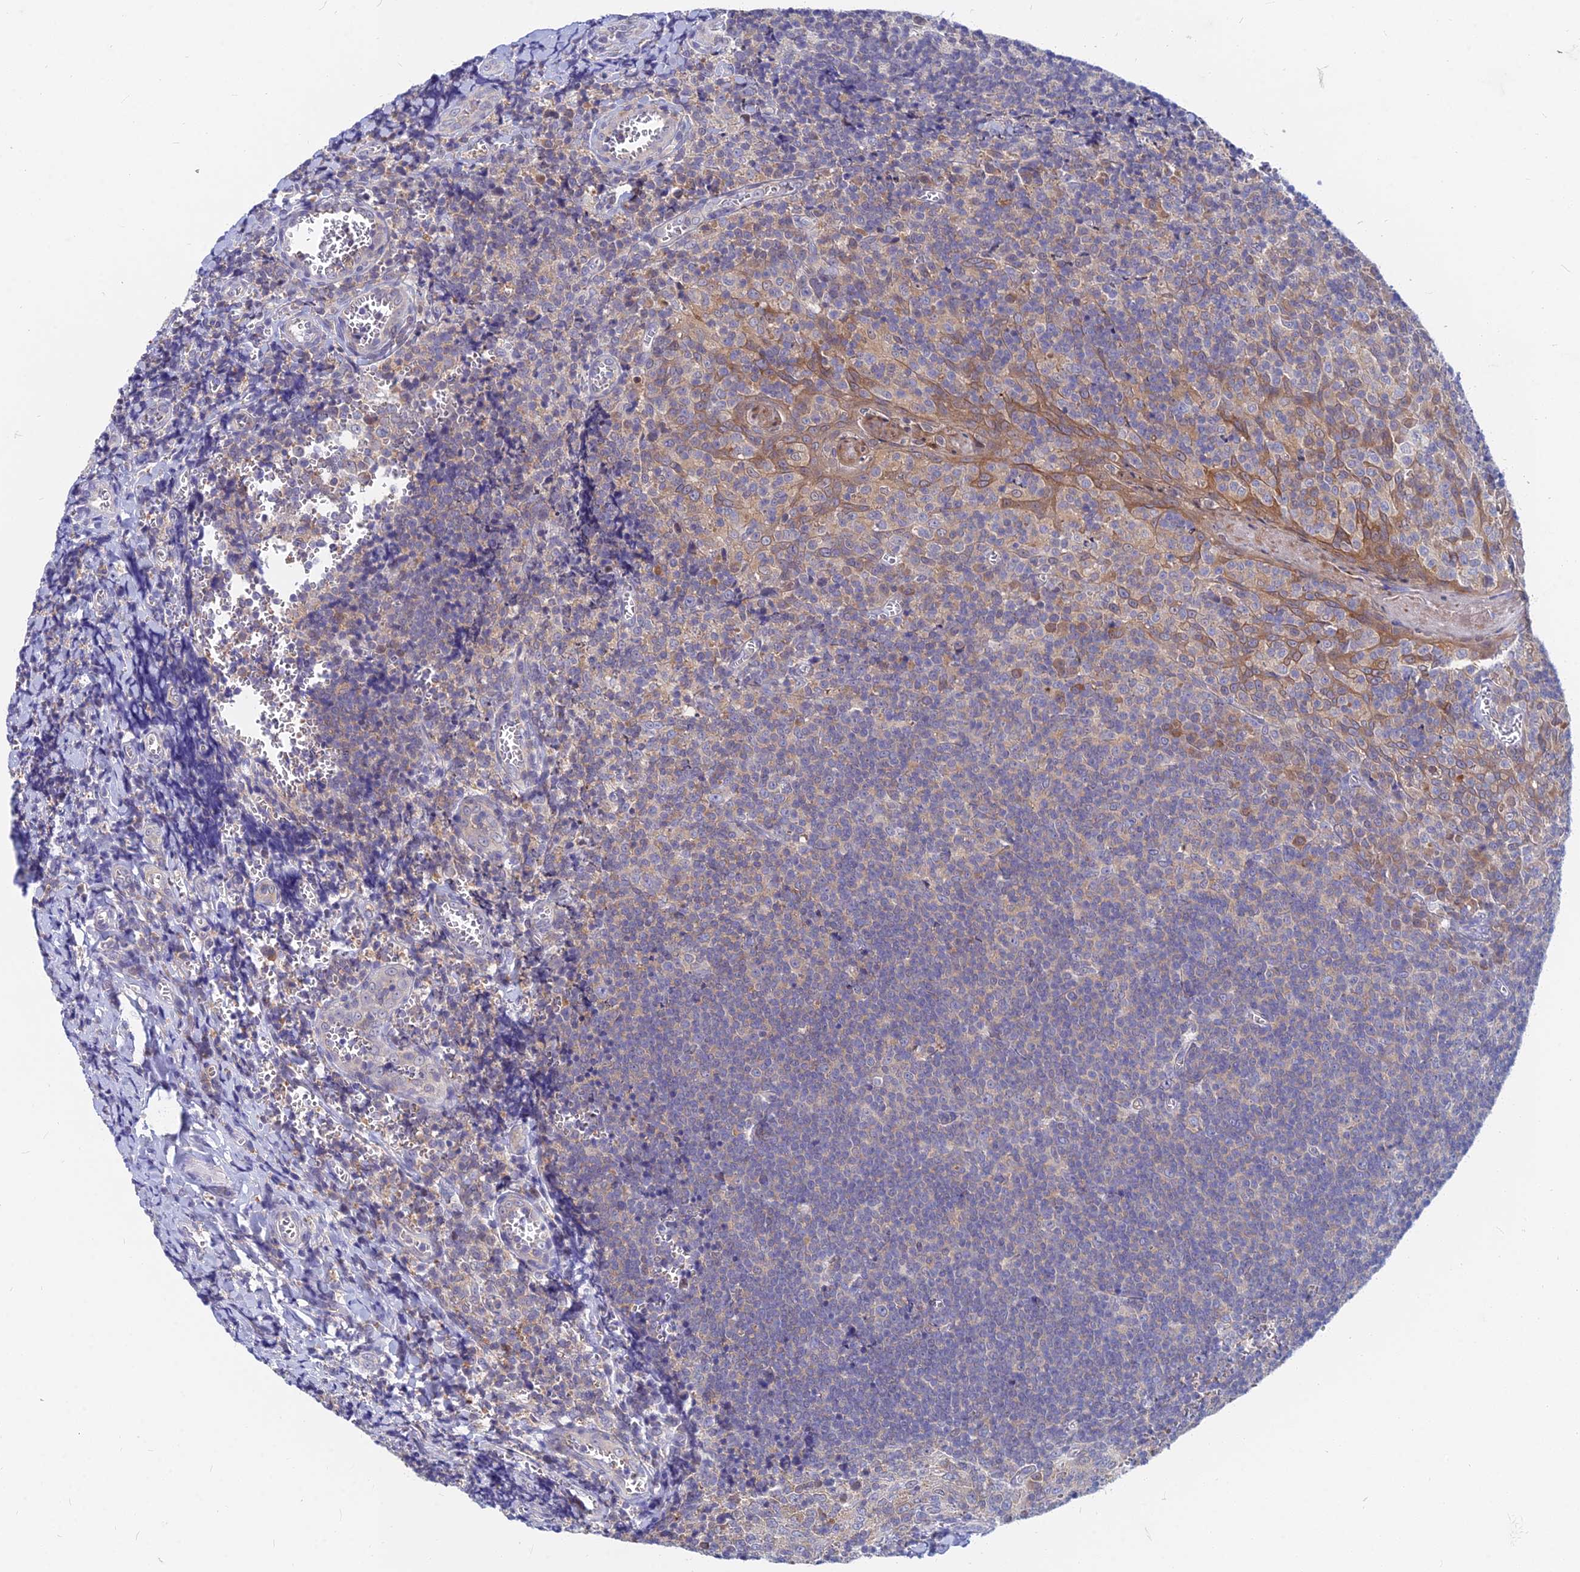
{"staining": {"intensity": "weak", "quantity": "<25%", "location": "cytoplasmic/membranous"}, "tissue": "tonsil", "cell_type": "Germinal center cells", "image_type": "normal", "snomed": [{"axis": "morphology", "description": "Normal tissue, NOS"}, {"axis": "topography", "description": "Tonsil"}], "caption": "Image shows no protein positivity in germinal center cells of benign tonsil. Brightfield microscopy of IHC stained with DAB (brown) and hematoxylin (blue), captured at high magnification.", "gene": "B3GALT4", "patient": {"sex": "male", "age": 27}}